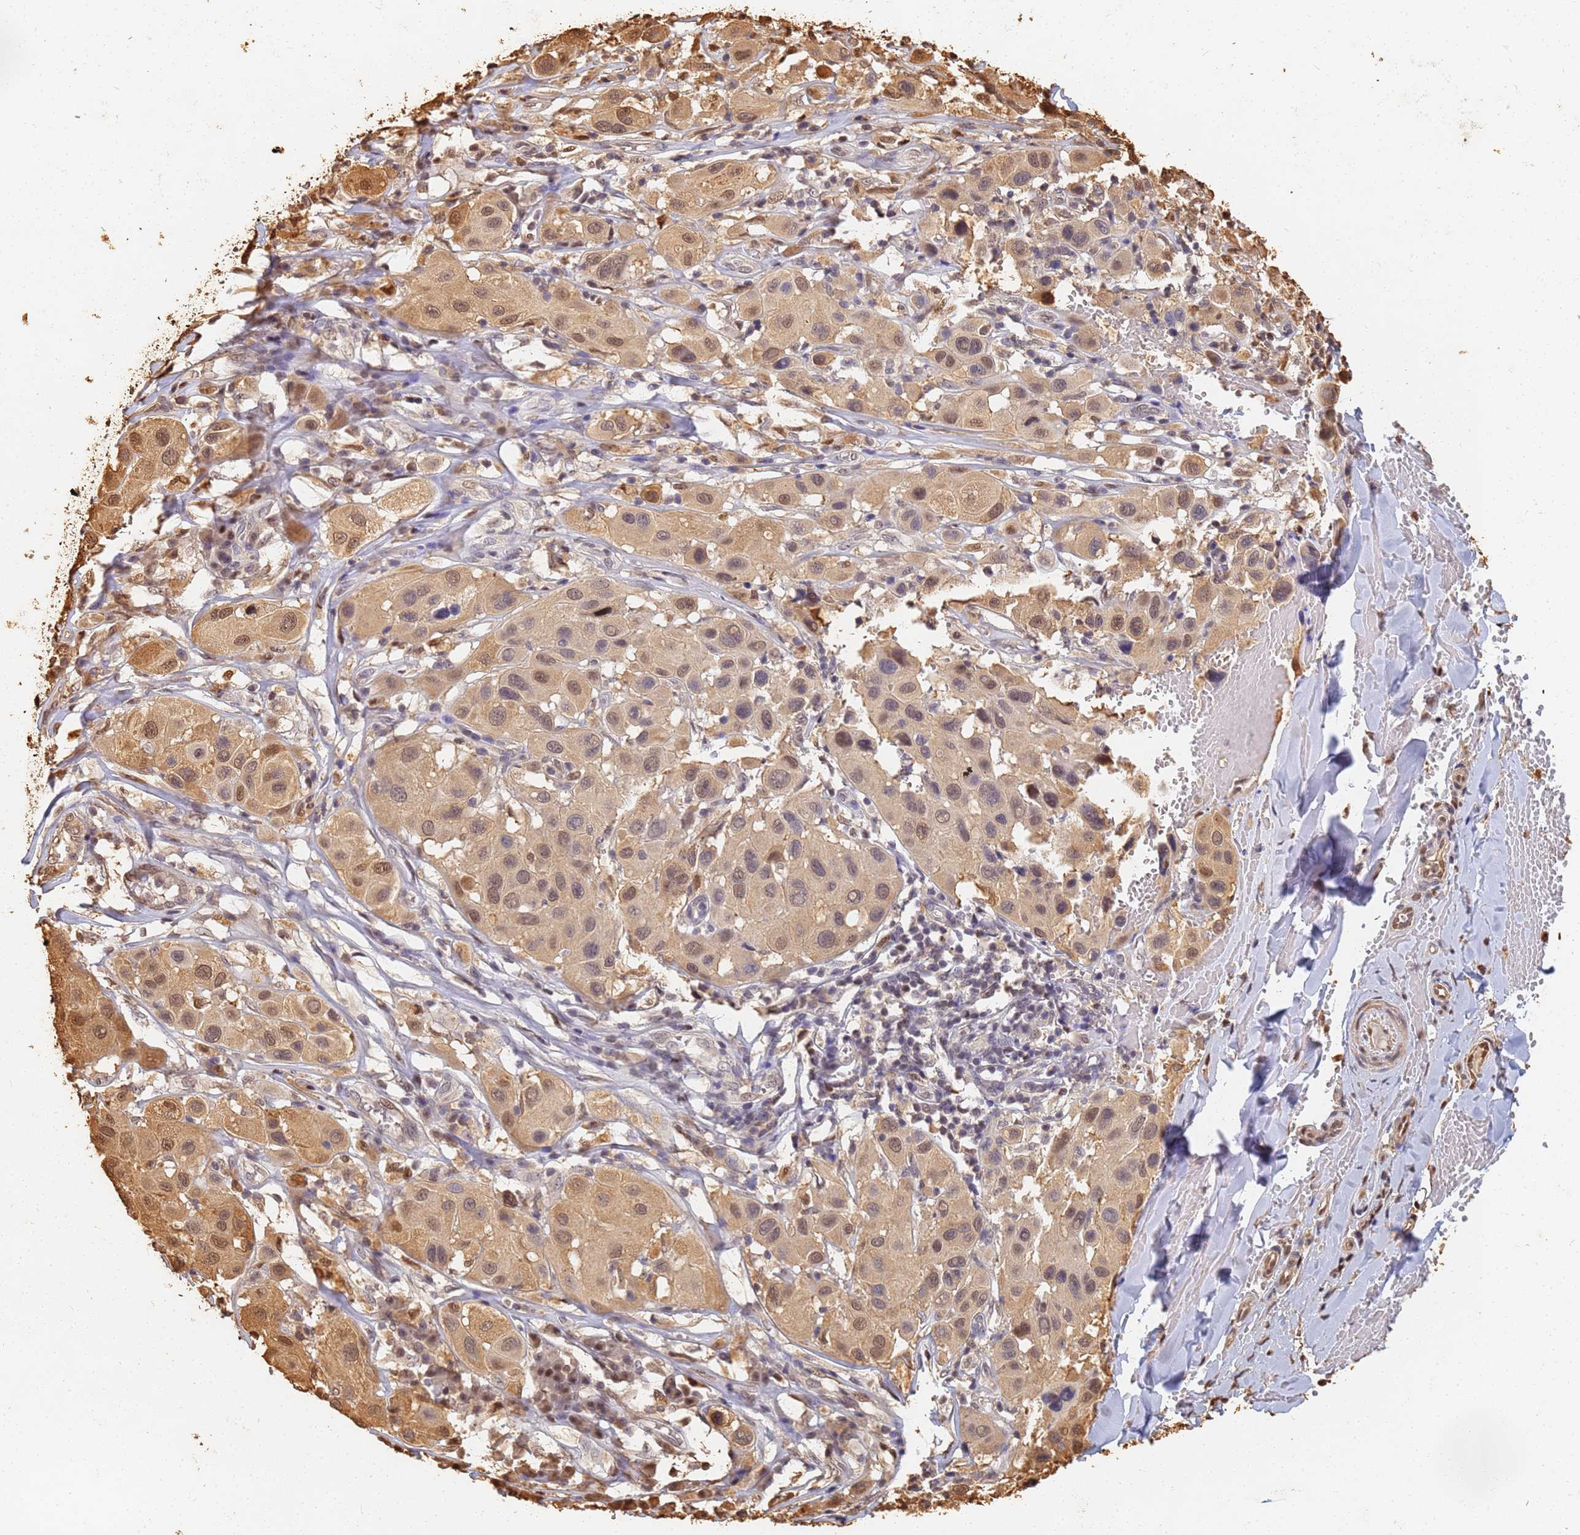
{"staining": {"intensity": "moderate", "quantity": ">75%", "location": "cytoplasmic/membranous,nuclear"}, "tissue": "melanoma", "cell_type": "Tumor cells", "image_type": "cancer", "snomed": [{"axis": "morphology", "description": "Malignant melanoma, Metastatic site"}, {"axis": "topography", "description": "Skin"}], "caption": "A brown stain shows moderate cytoplasmic/membranous and nuclear staining of a protein in malignant melanoma (metastatic site) tumor cells.", "gene": "JAK2", "patient": {"sex": "male", "age": 41}}